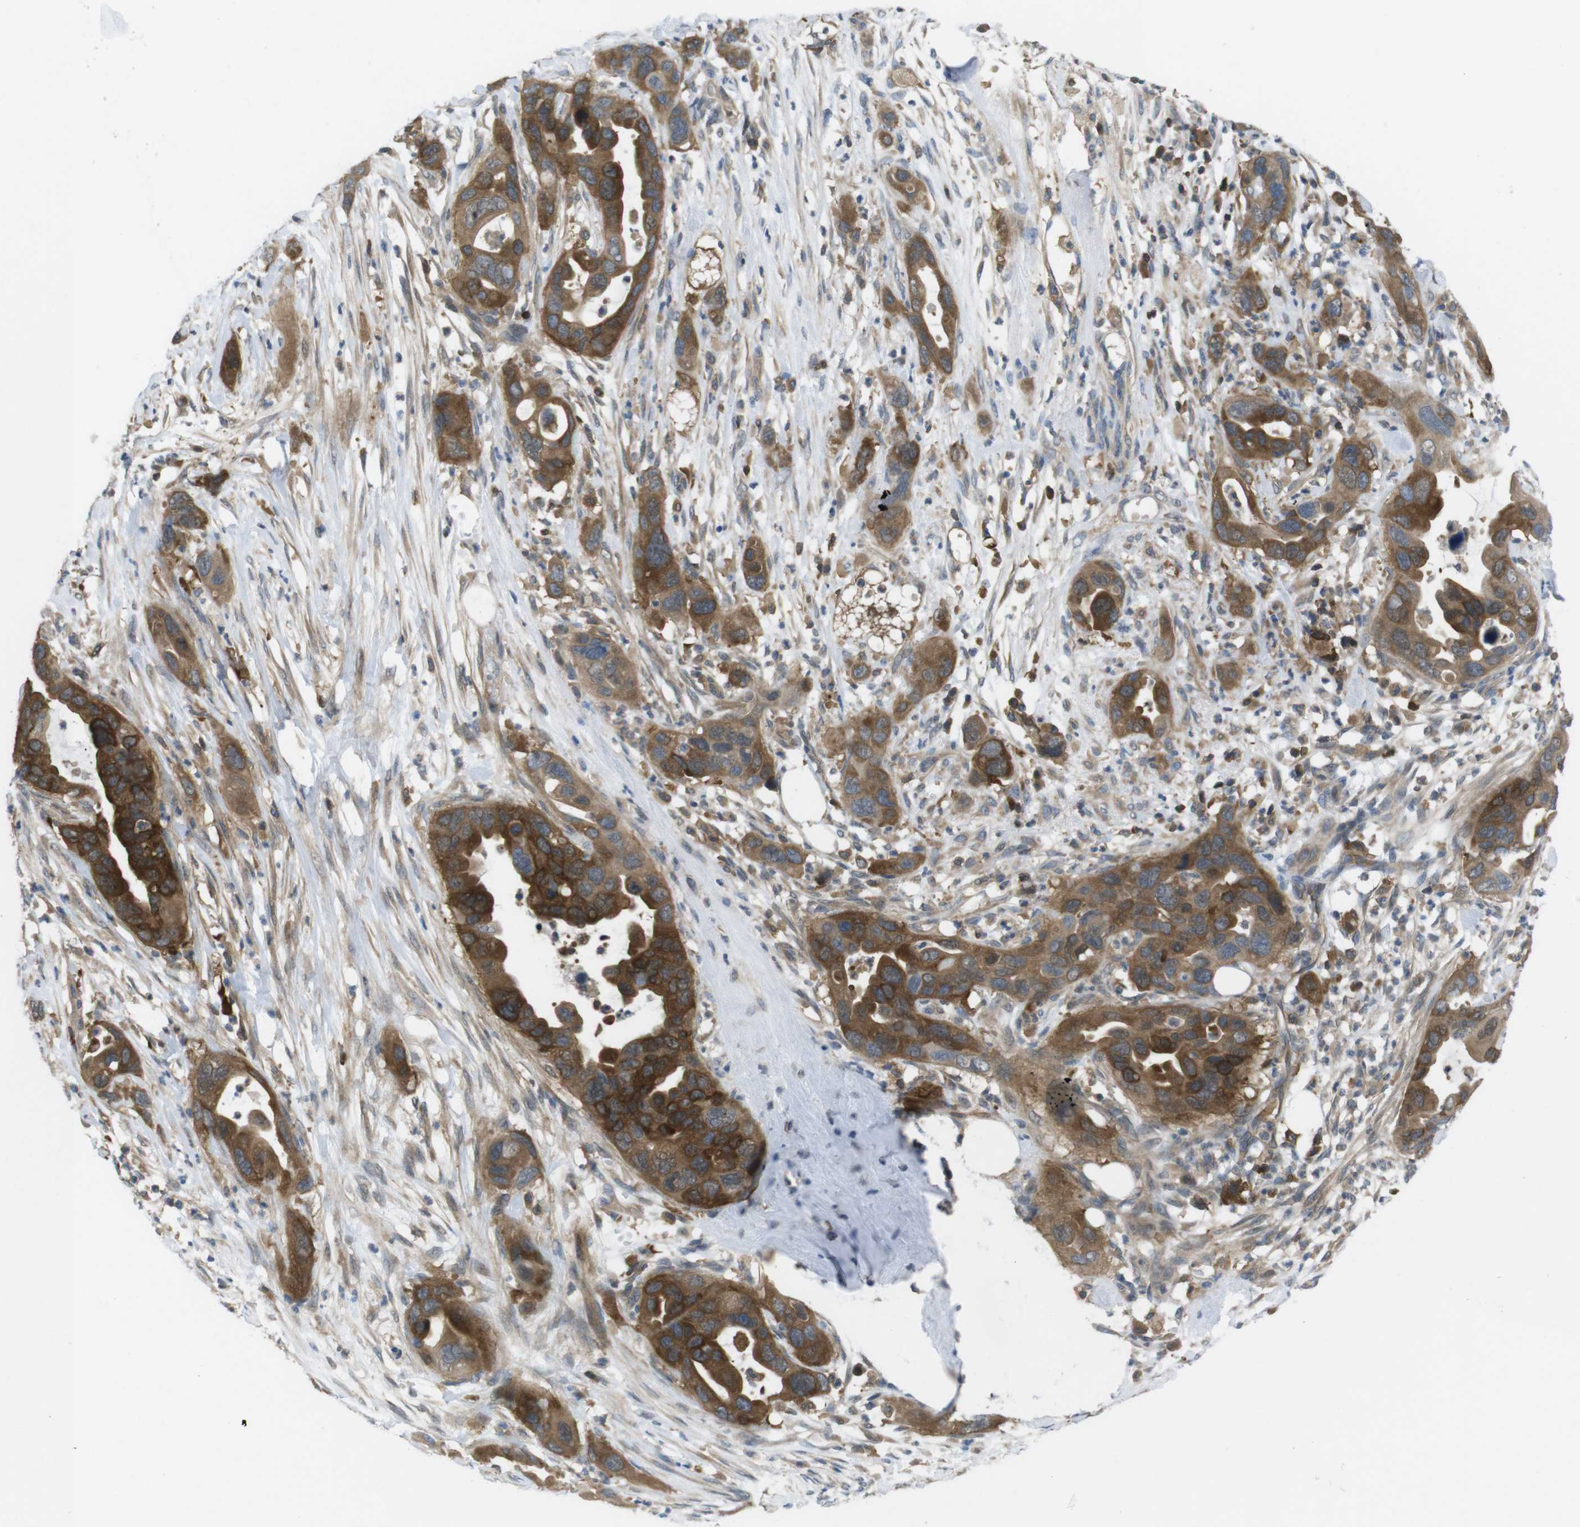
{"staining": {"intensity": "strong", "quantity": ">75%", "location": "cytoplasmic/membranous"}, "tissue": "pancreatic cancer", "cell_type": "Tumor cells", "image_type": "cancer", "snomed": [{"axis": "morphology", "description": "Adenocarcinoma, NOS"}, {"axis": "topography", "description": "Pancreas"}], "caption": "A micrograph showing strong cytoplasmic/membranous positivity in about >75% of tumor cells in pancreatic cancer, as visualized by brown immunohistochemical staining.", "gene": "MTHFD1", "patient": {"sex": "female", "age": 71}}